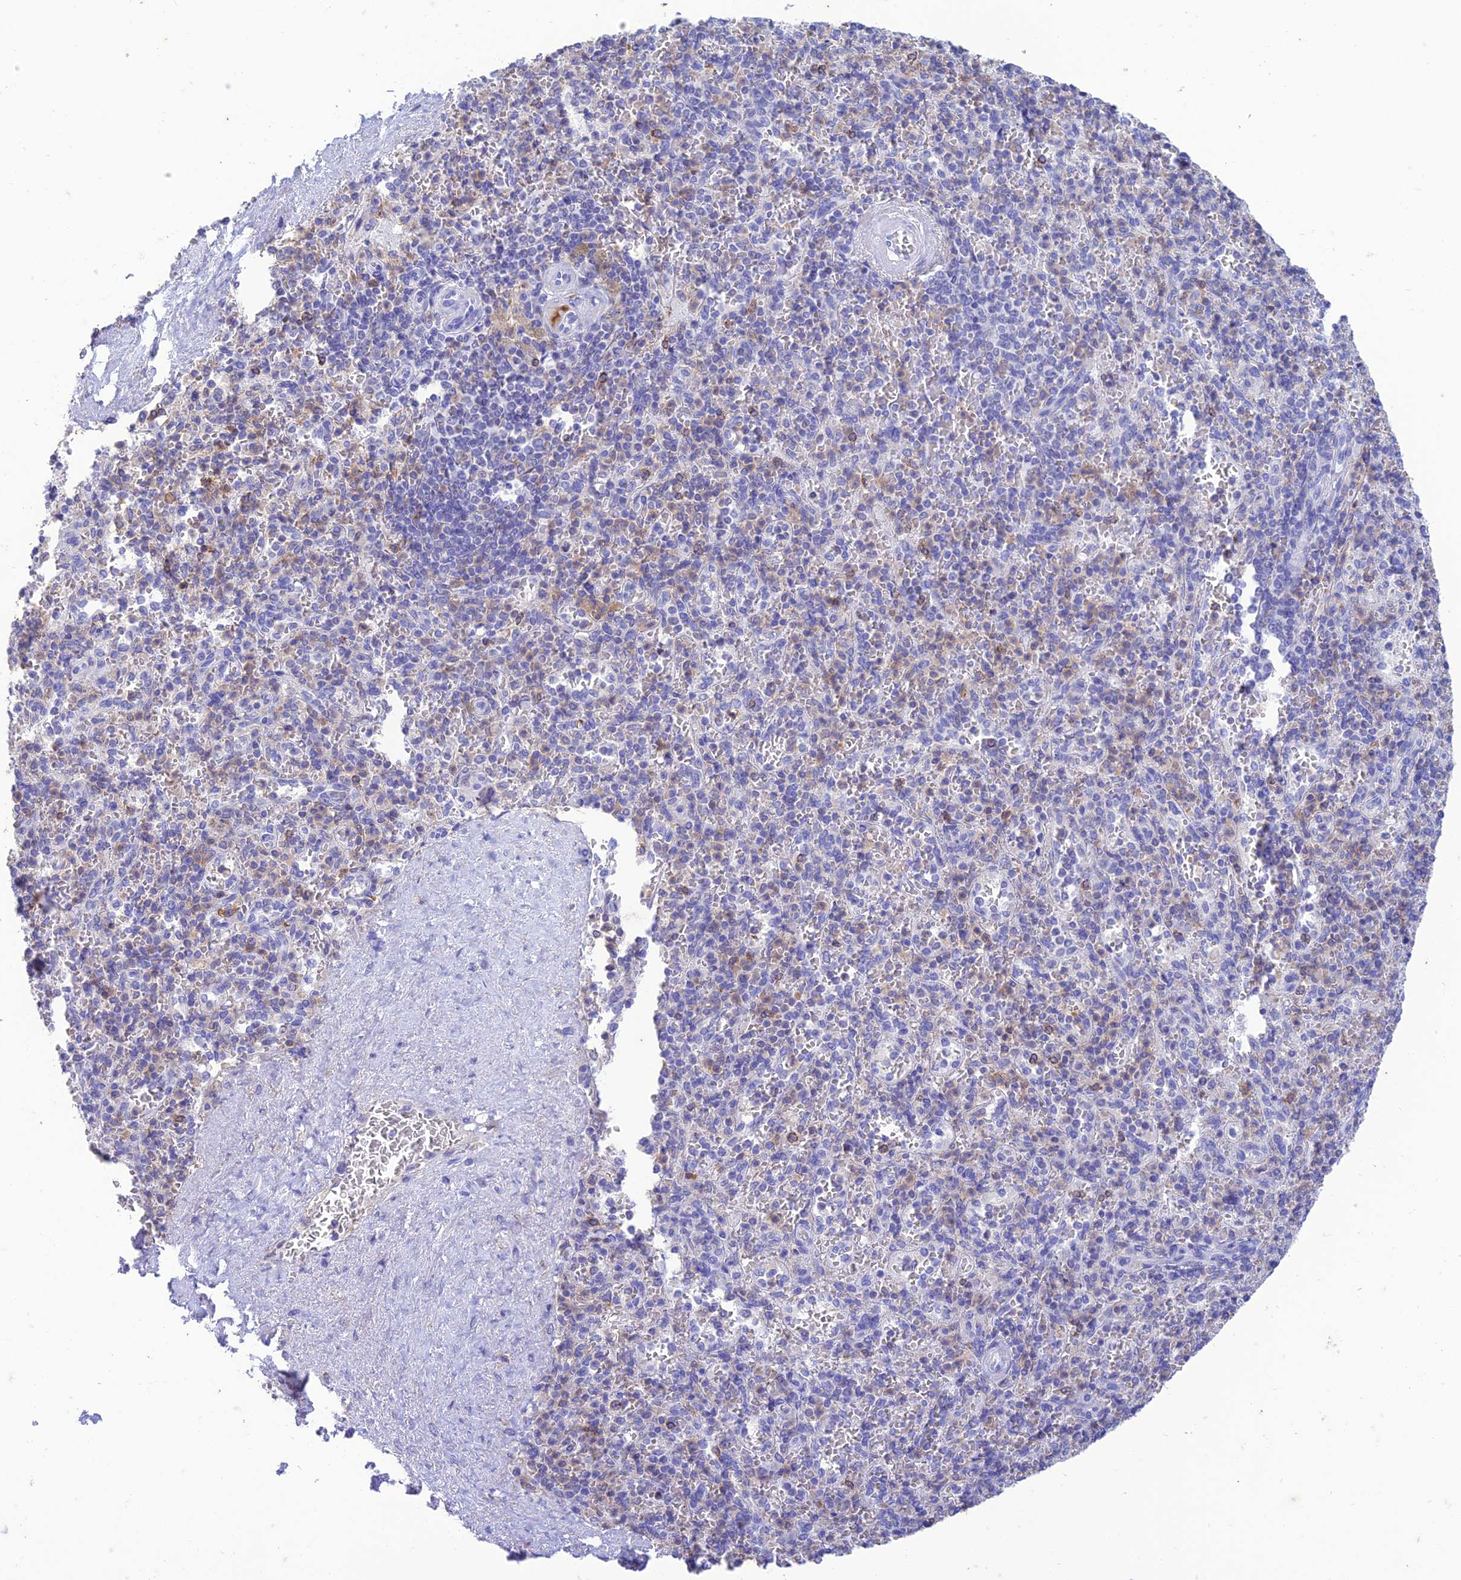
{"staining": {"intensity": "negative", "quantity": "none", "location": "none"}, "tissue": "spleen", "cell_type": "Cells in red pulp", "image_type": "normal", "snomed": [{"axis": "morphology", "description": "Normal tissue, NOS"}, {"axis": "topography", "description": "Spleen"}], "caption": "A high-resolution micrograph shows immunohistochemistry (IHC) staining of normal spleen, which demonstrates no significant positivity in cells in red pulp. The staining was performed using DAB to visualize the protein expression in brown, while the nuclei were stained in blue with hematoxylin (Magnification: 20x).", "gene": "FGF7", "patient": {"sex": "male", "age": 82}}